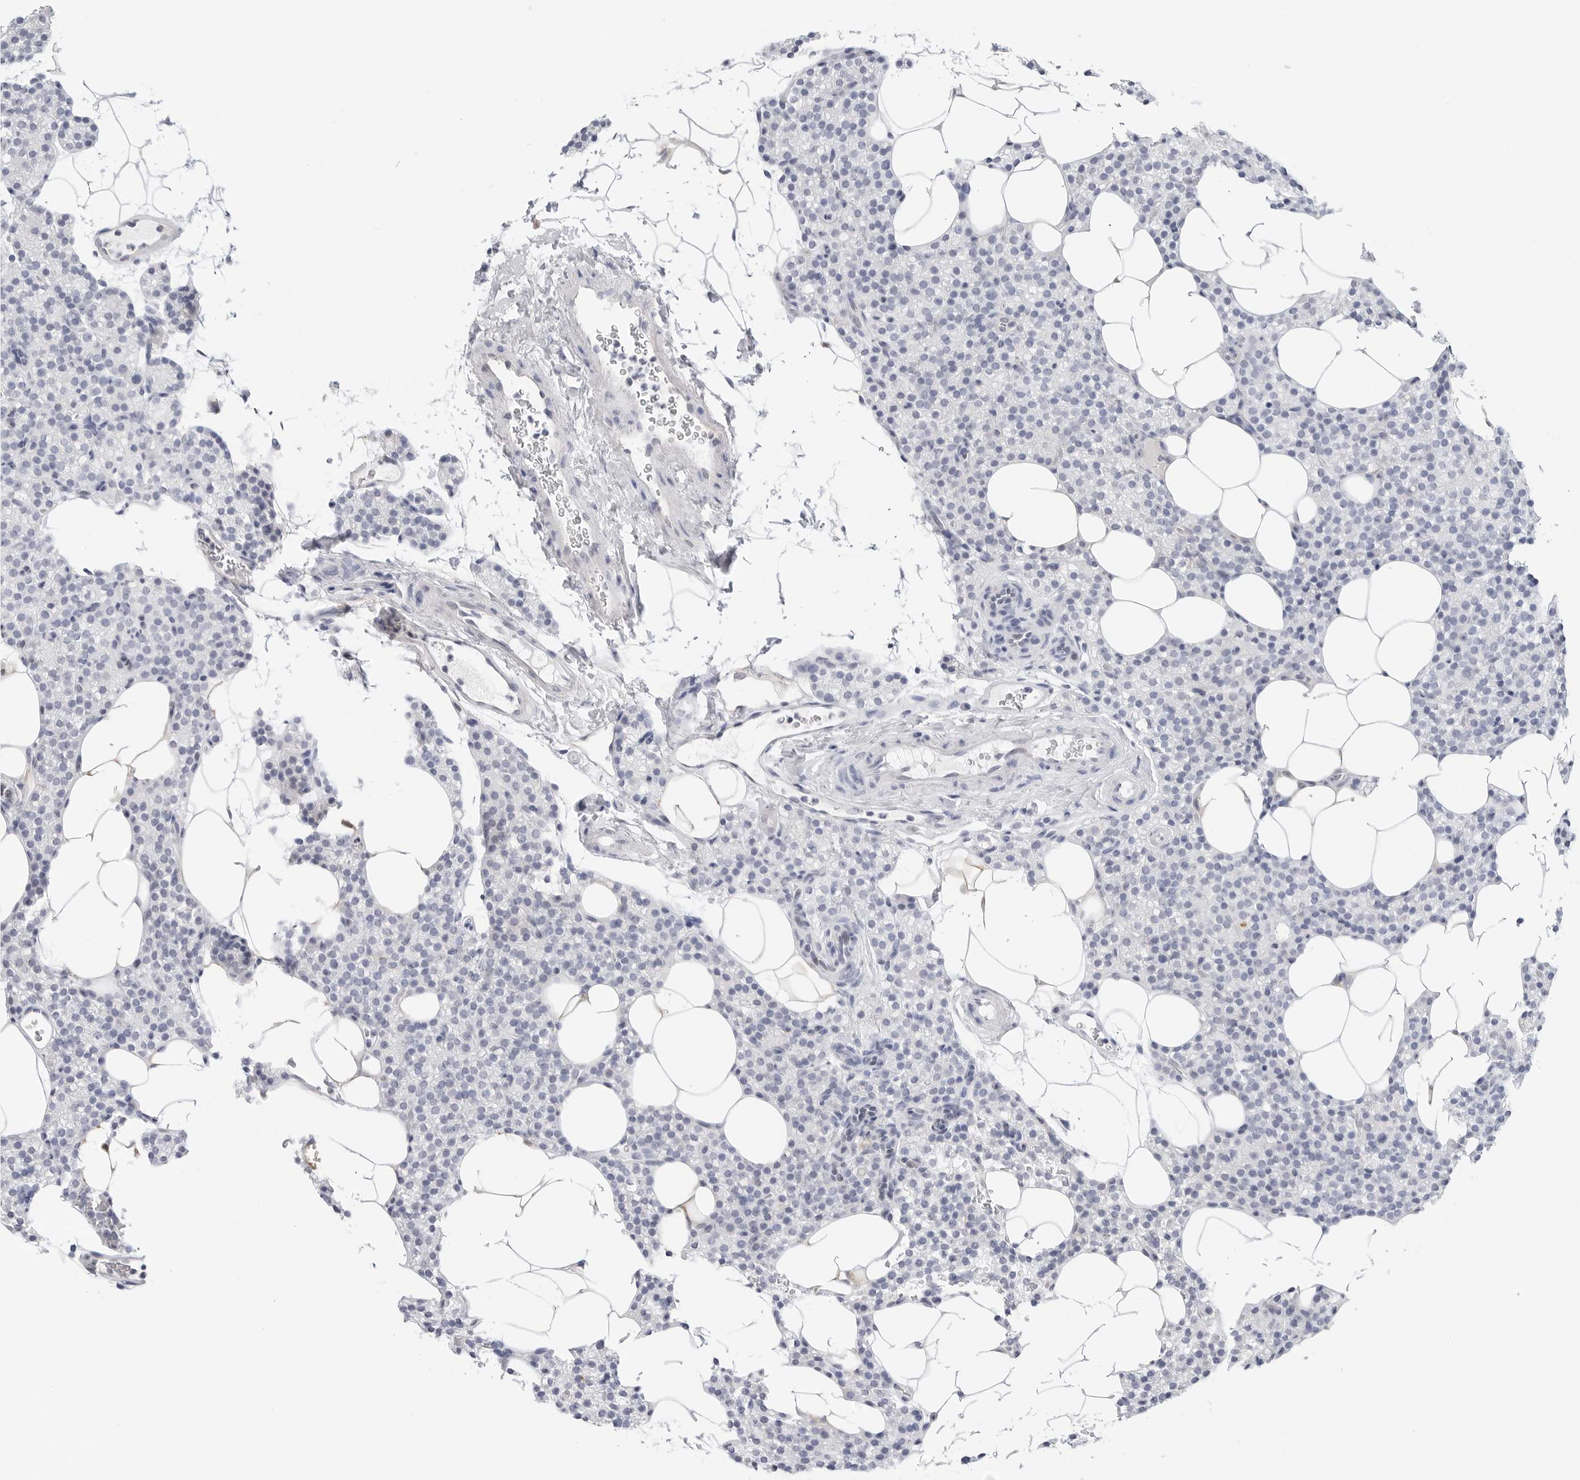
{"staining": {"intensity": "negative", "quantity": "none", "location": "none"}, "tissue": "parathyroid gland", "cell_type": "Glandular cells", "image_type": "normal", "snomed": [{"axis": "morphology", "description": "Normal tissue, NOS"}, {"axis": "topography", "description": "Parathyroid gland"}], "caption": "Histopathology image shows no protein staining in glandular cells of benign parathyroid gland.", "gene": "SLC19A1", "patient": {"sex": "female", "age": 56}}